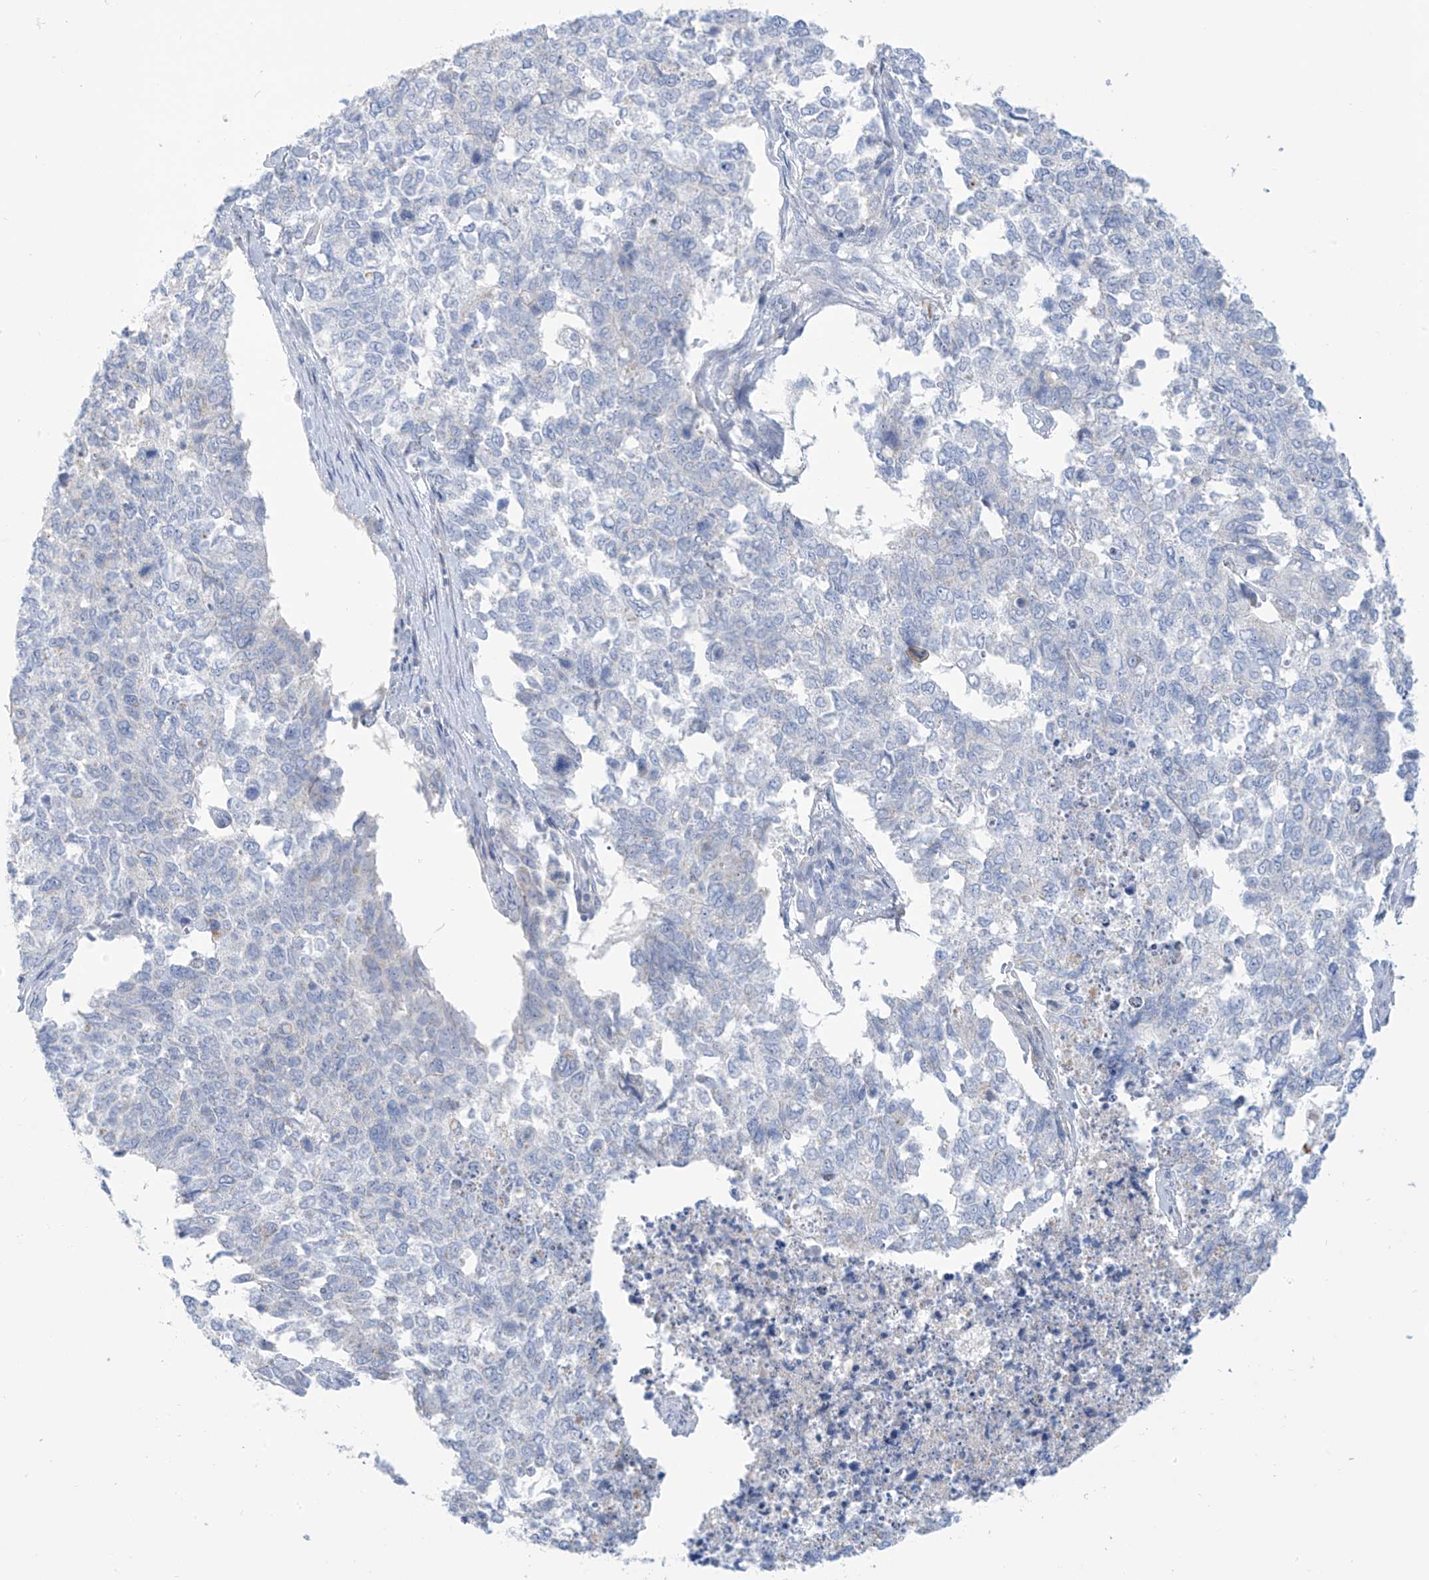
{"staining": {"intensity": "negative", "quantity": "none", "location": "none"}, "tissue": "cervical cancer", "cell_type": "Tumor cells", "image_type": "cancer", "snomed": [{"axis": "morphology", "description": "Squamous cell carcinoma, NOS"}, {"axis": "topography", "description": "Cervix"}], "caption": "An immunohistochemistry (IHC) image of cervical cancer (squamous cell carcinoma) is shown. There is no staining in tumor cells of cervical cancer (squamous cell carcinoma).", "gene": "FABP2", "patient": {"sex": "female", "age": 63}}